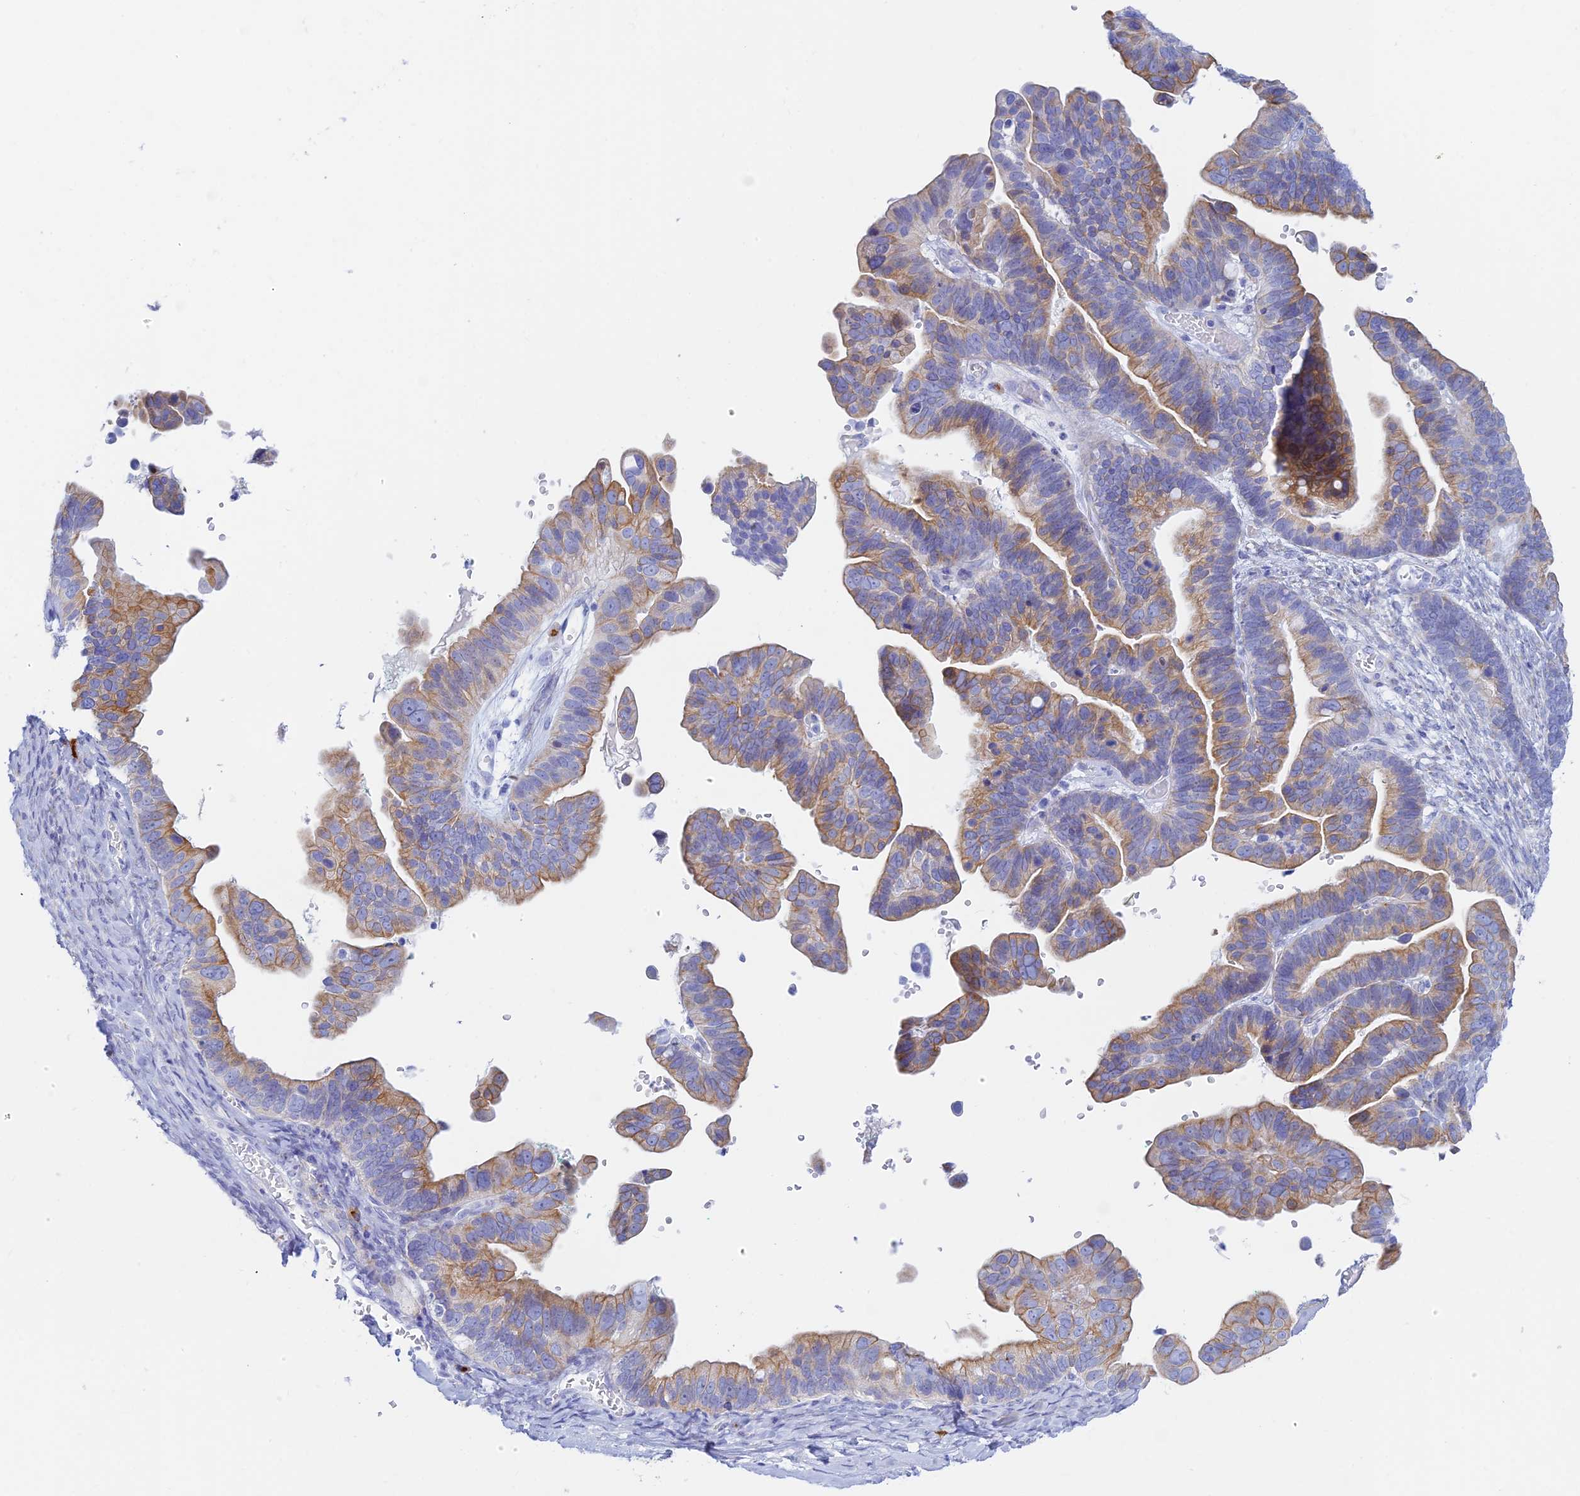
{"staining": {"intensity": "moderate", "quantity": ">75%", "location": "cytoplasmic/membranous"}, "tissue": "ovarian cancer", "cell_type": "Tumor cells", "image_type": "cancer", "snomed": [{"axis": "morphology", "description": "Cystadenocarcinoma, serous, NOS"}, {"axis": "topography", "description": "Ovary"}], "caption": "The immunohistochemical stain shows moderate cytoplasmic/membranous expression in tumor cells of ovarian serous cystadenocarcinoma tissue.", "gene": "CEP152", "patient": {"sex": "female", "age": 56}}